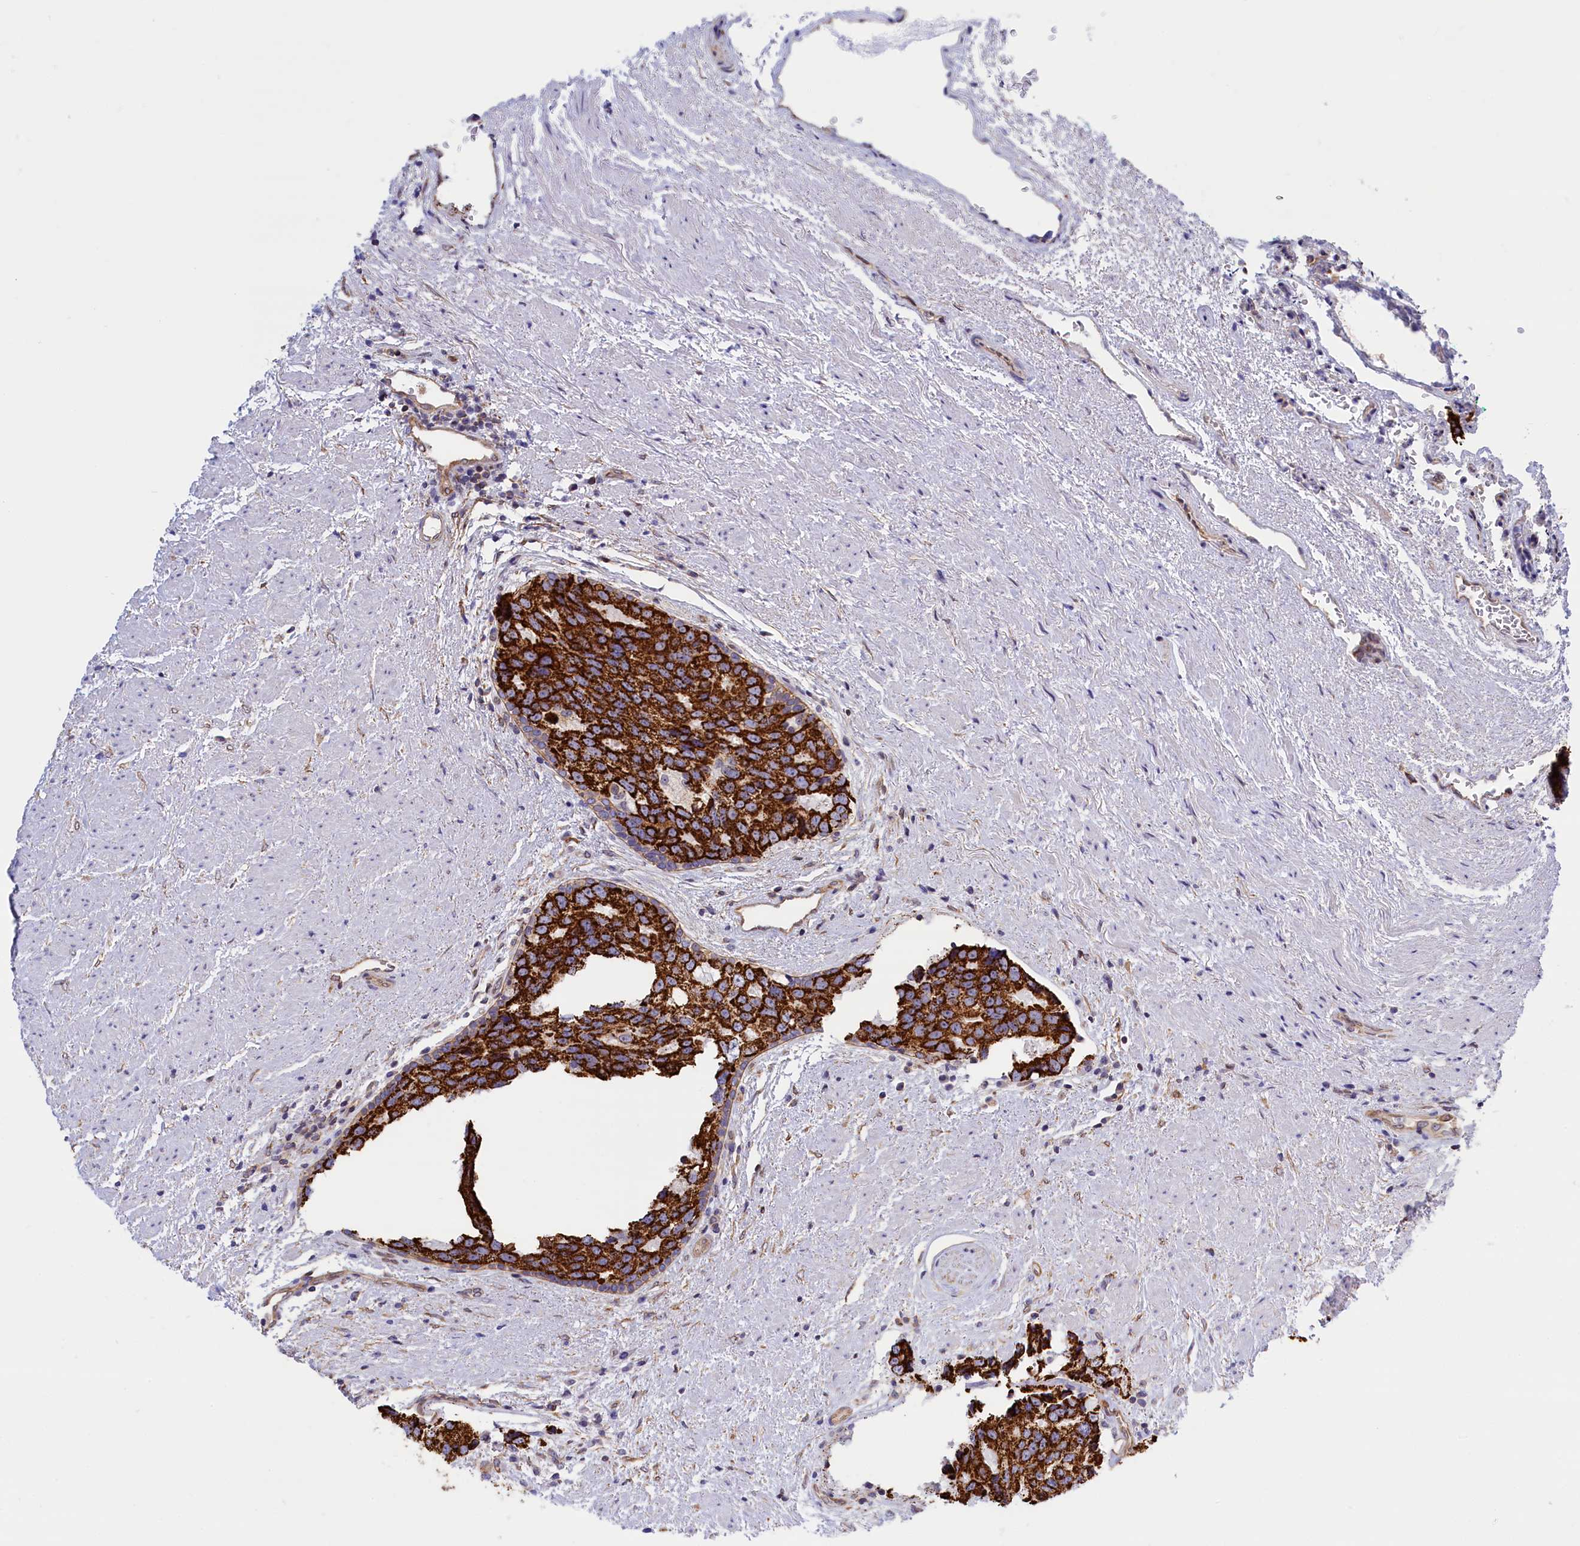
{"staining": {"intensity": "strong", "quantity": ">75%", "location": "cytoplasmic/membranous"}, "tissue": "prostate cancer", "cell_type": "Tumor cells", "image_type": "cancer", "snomed": [{"axis": "morphology", "description": "Adenocarcinoma, High grade"}, {"axis": "topography", "description": "Prostate"}], "caption": "The immunohistochemical stain shows strong cytoplasmic/membranous staining in tumor cells of adenocarcinoma (high-grade) (prostate) tissue.", "gene": "ABCC12", "patient": {"sex": "male", "age": 70}}